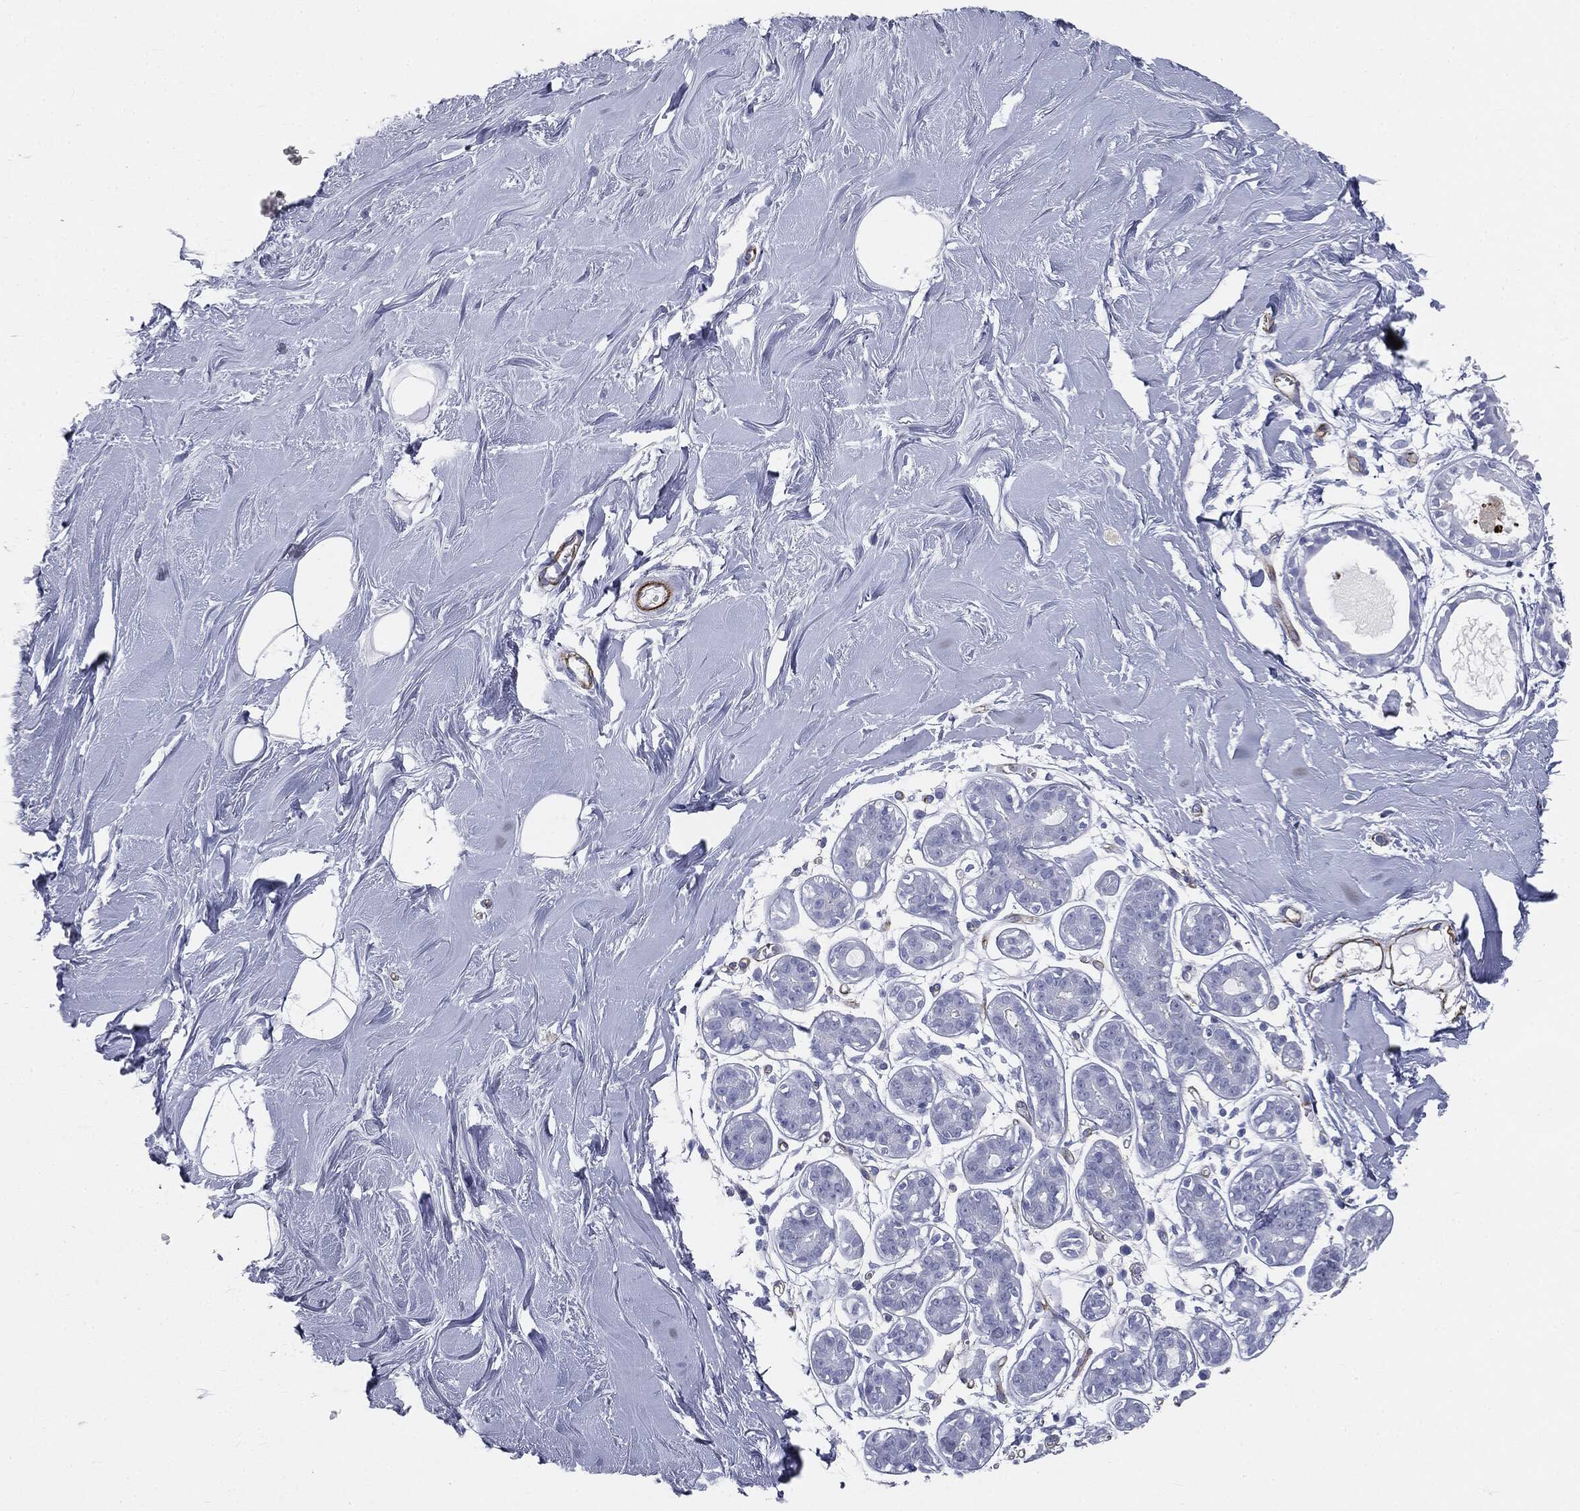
{"staining": {"intensity": "negative", "quantity": "none", "location": "none"}, "tissue": "soft tissue", "cell_type": "Fibroblasts", "image_type": "normal", "snomed": [{"axis": "morphology", "description": "Normal tissue, NOS"}, {"axis": "topography", "description": "Breast"}], "caption": "Immunohistochemical staining of unremarkable soft tissue reveals no significant staining in fibroblasts.", "gene": "MUC5AC", "patient": {"sex": "female", "age": 49}}